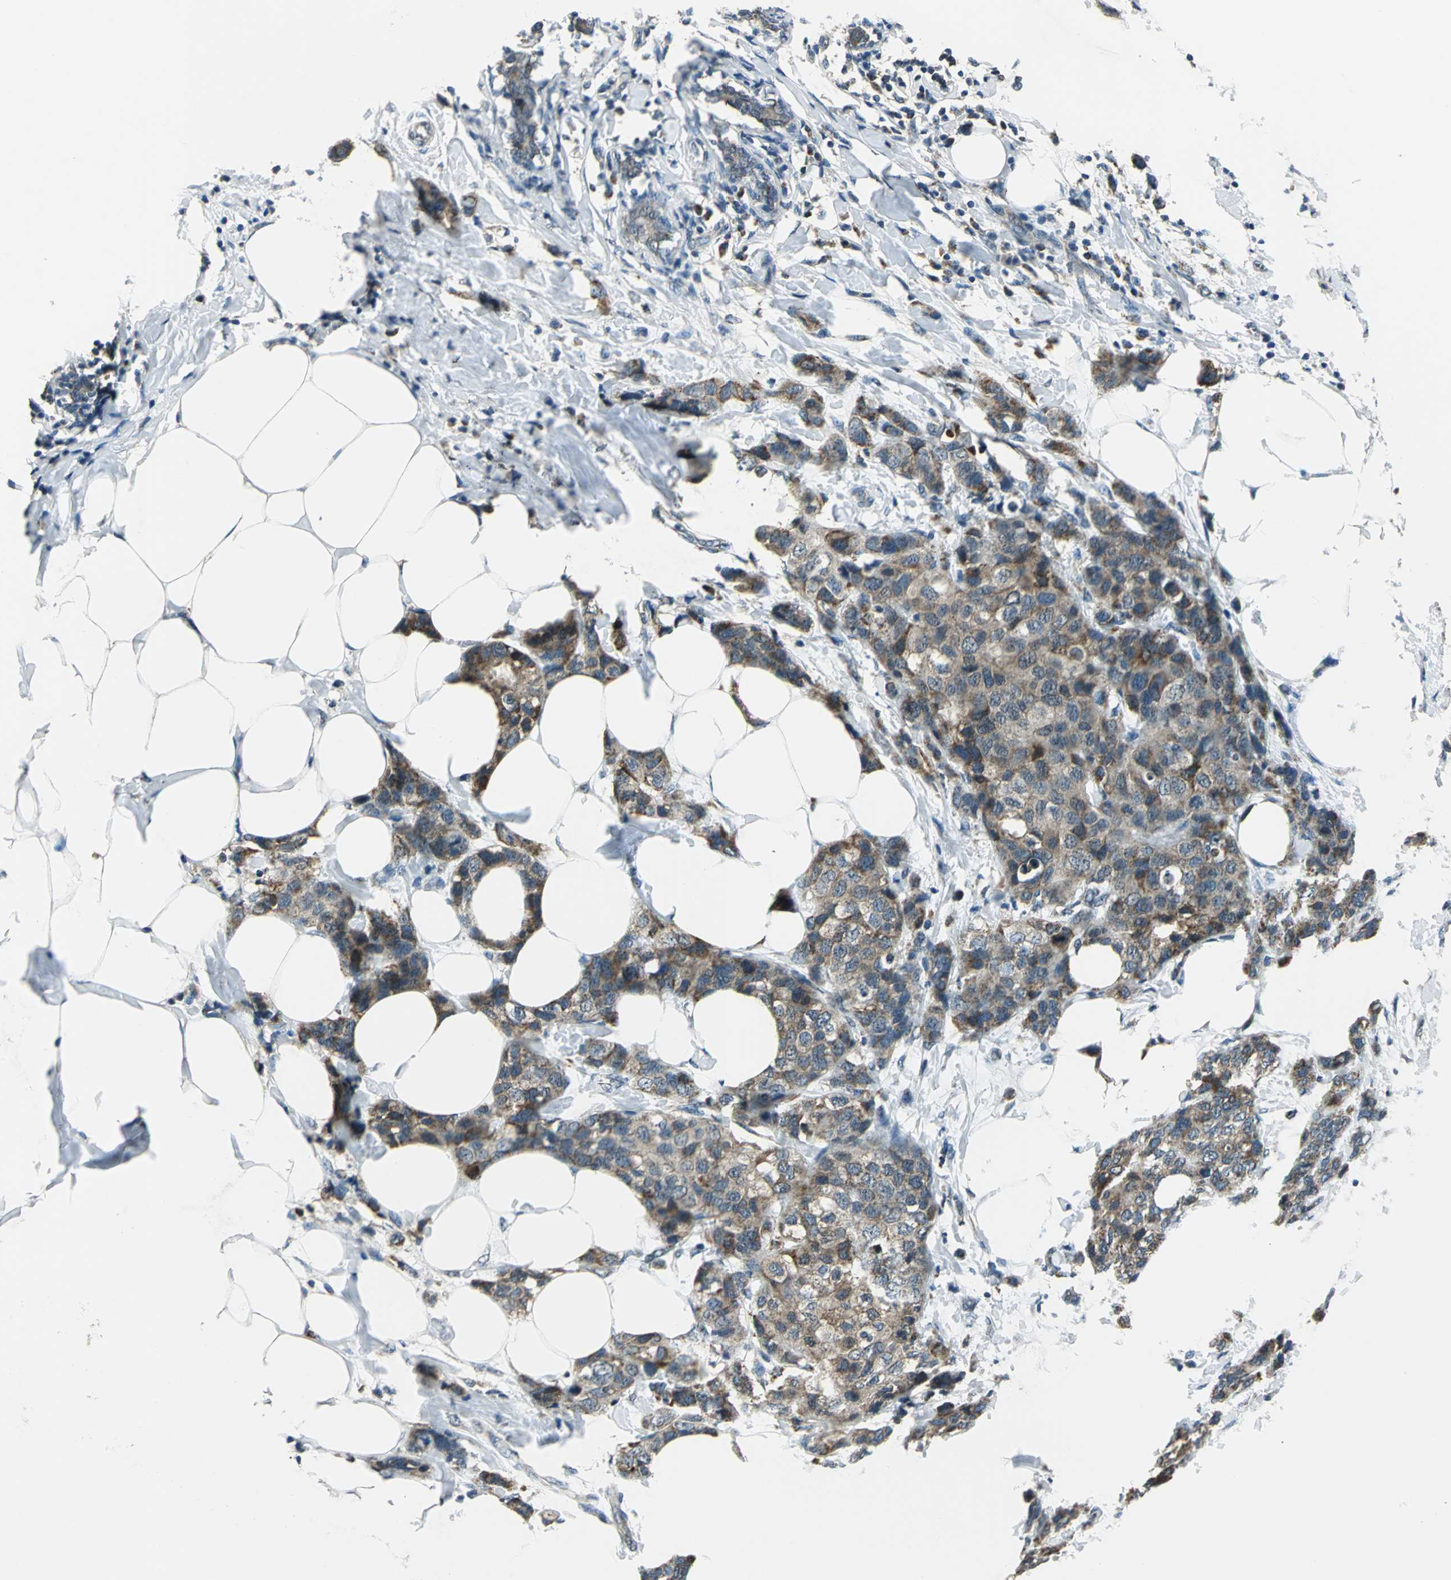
{"staining": {"intensity": "moderate", "quantity": ">75%", "location": "cytoplasmic/membranous"}, "tissue": "breast cancer", "cell_type": "Tumor cells", "image_type": "cancer", "snomed": [{"axis": "morphology", "description": "Normal tissue, NOS"}, {"axis": "morphology", "description": "Duct carcinoma"}, {"axis": "topography", "description": "Breast"}], "caption": "Human breast invasive ductal carcinoma stained with a brown dye shows moderate cytoplasmic/membranous positive staining in approximately >75% of tumor cells.", "gene": "NUDT2", "patient": {"sex": "female", "age": 50}}